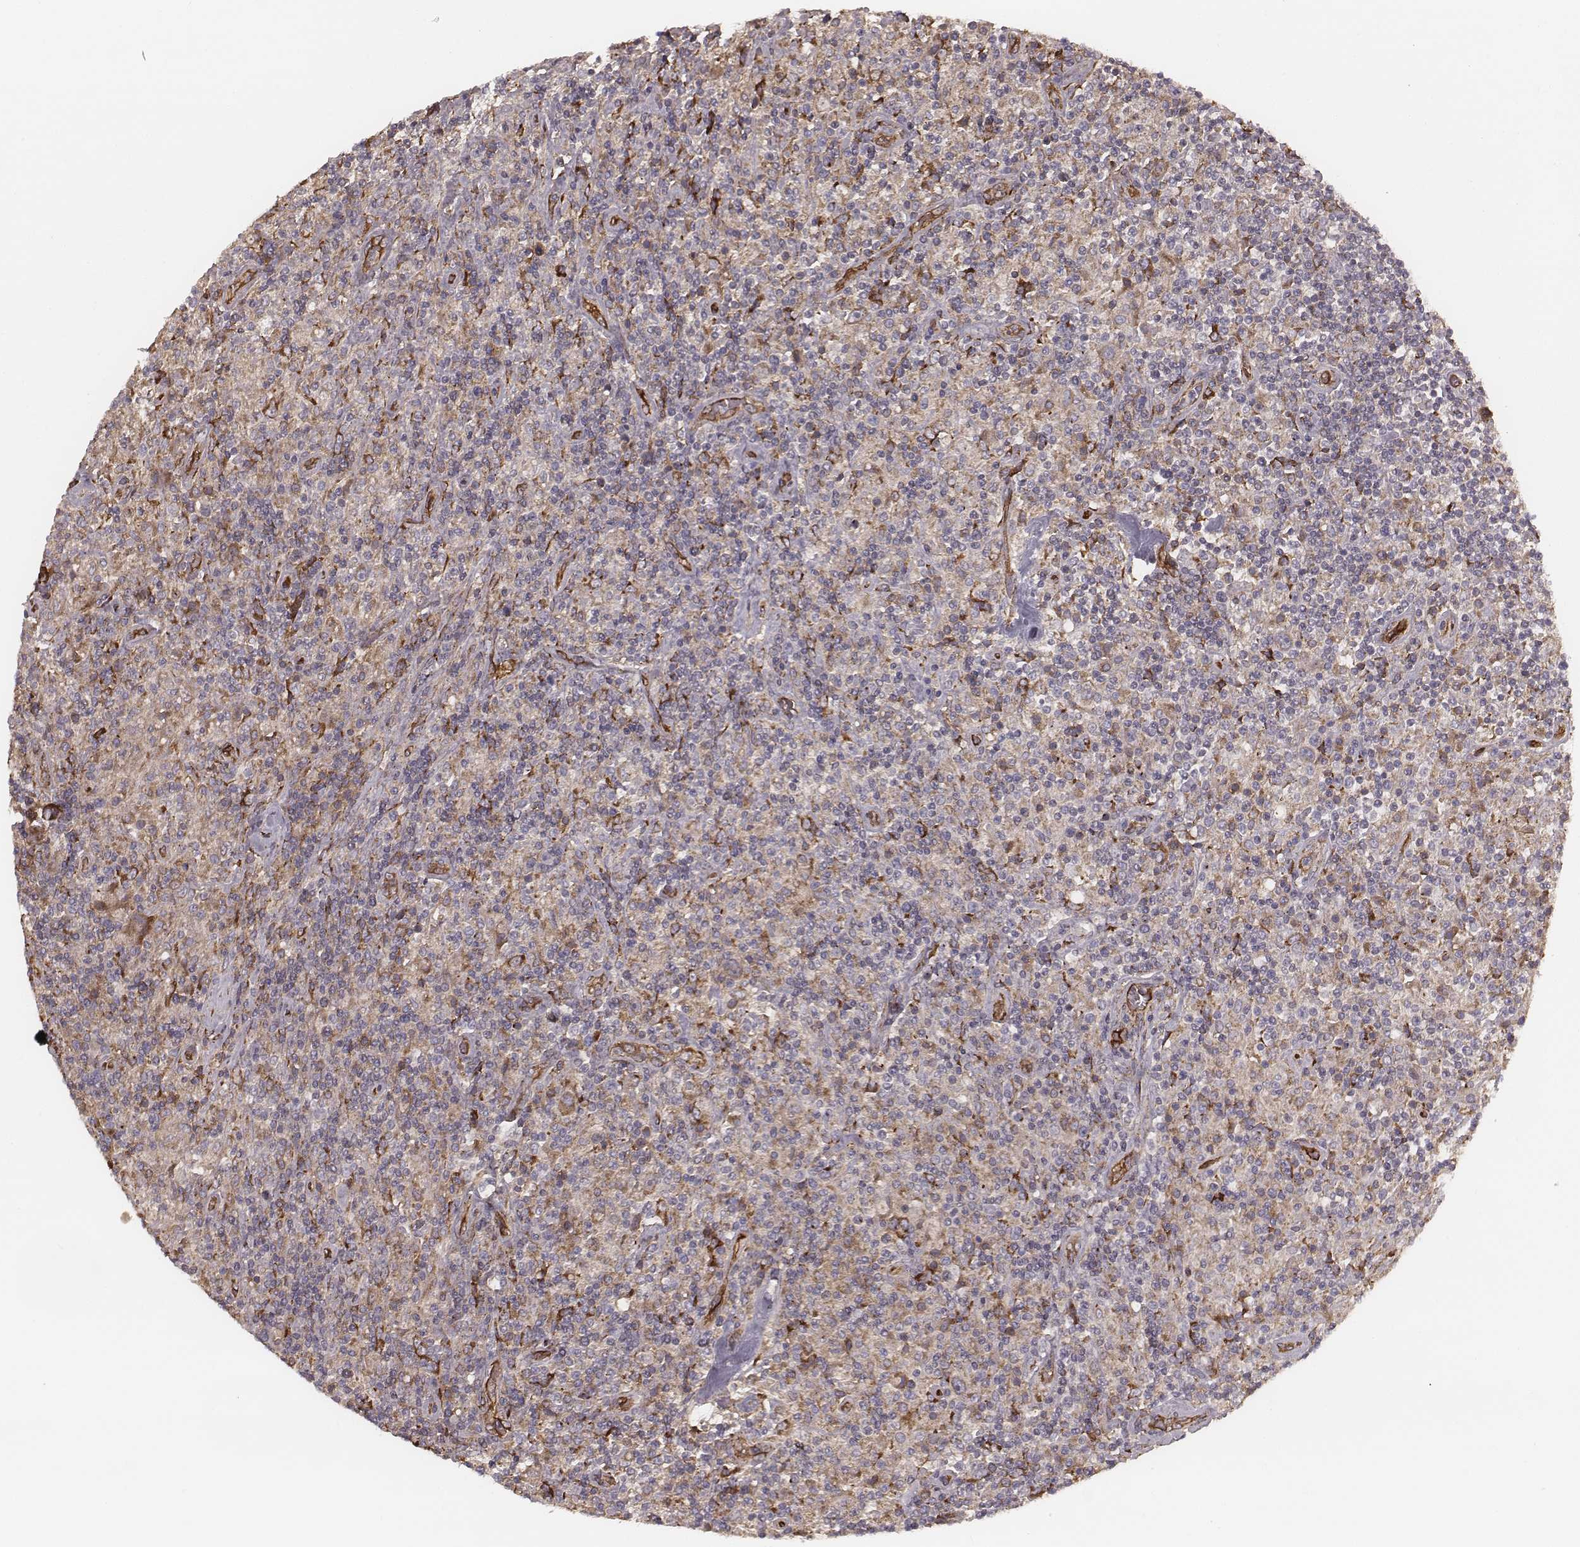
{"staining": {"intensity": "negative", "quantity": "none", "location": "none"}, "tissue": "lymphoma", "cell_type": "Tumor cells", "image_type": "cancer", "snomed": [{"axis": "morphology", "description": "Hodgkin's disease, NOS"}, {"axis": "topography", "description": "Lymph node"}], "caption": "This is a image of immunohistochemistry (IHC) staining of Hodgkin's disease, which shows no positivity in tumor cells. The staining is performed using DAB brown chromogen with nuclei counter-stained in using hematoxylin.", "gene": "PALMD", "patient": {"sex": "male", "age": 70}}